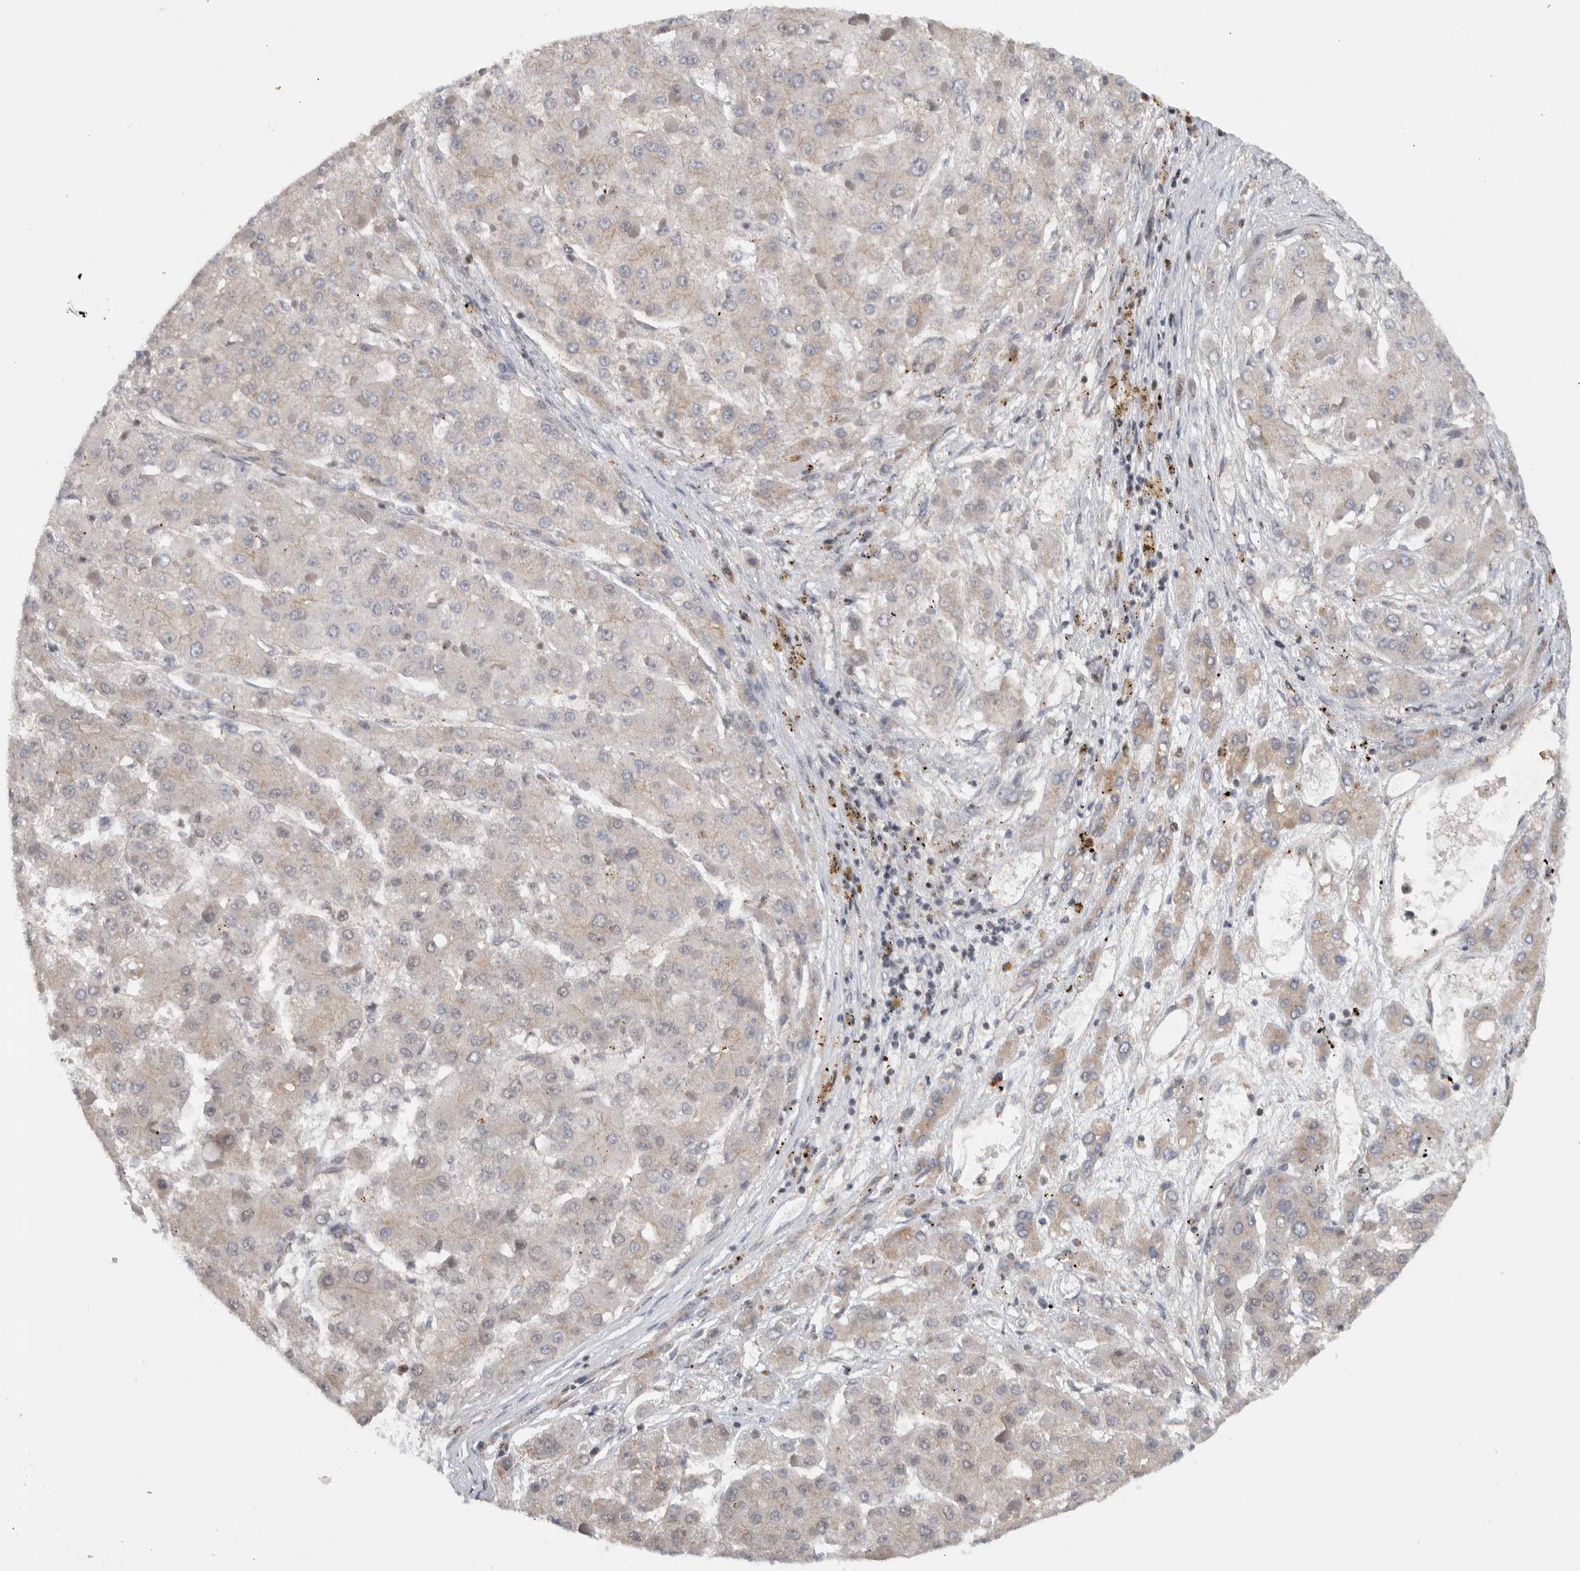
{"staining": {"intensity": "weak", "quantity": "25%-75%", "location": "cytoplasmic/membranous"}, "tissue": "liver cancer", "cell_type": "Tumor cells", "image_type": "cancer", "snomed": [{"axis": "morphology", "description": "Carcinoma, Hepatocellular, NOS"}, {"axis": "topography", "description": "Liver"}], "caption": "There is low levels of weak cytoplasmic/membranous expression in tumor cells of liver hepatocellular carcinoma, as demonstrated by immunohistochemical staining (brown color).", "gene": "MSL1", "patient": {"sex": "female", "age": 73}}